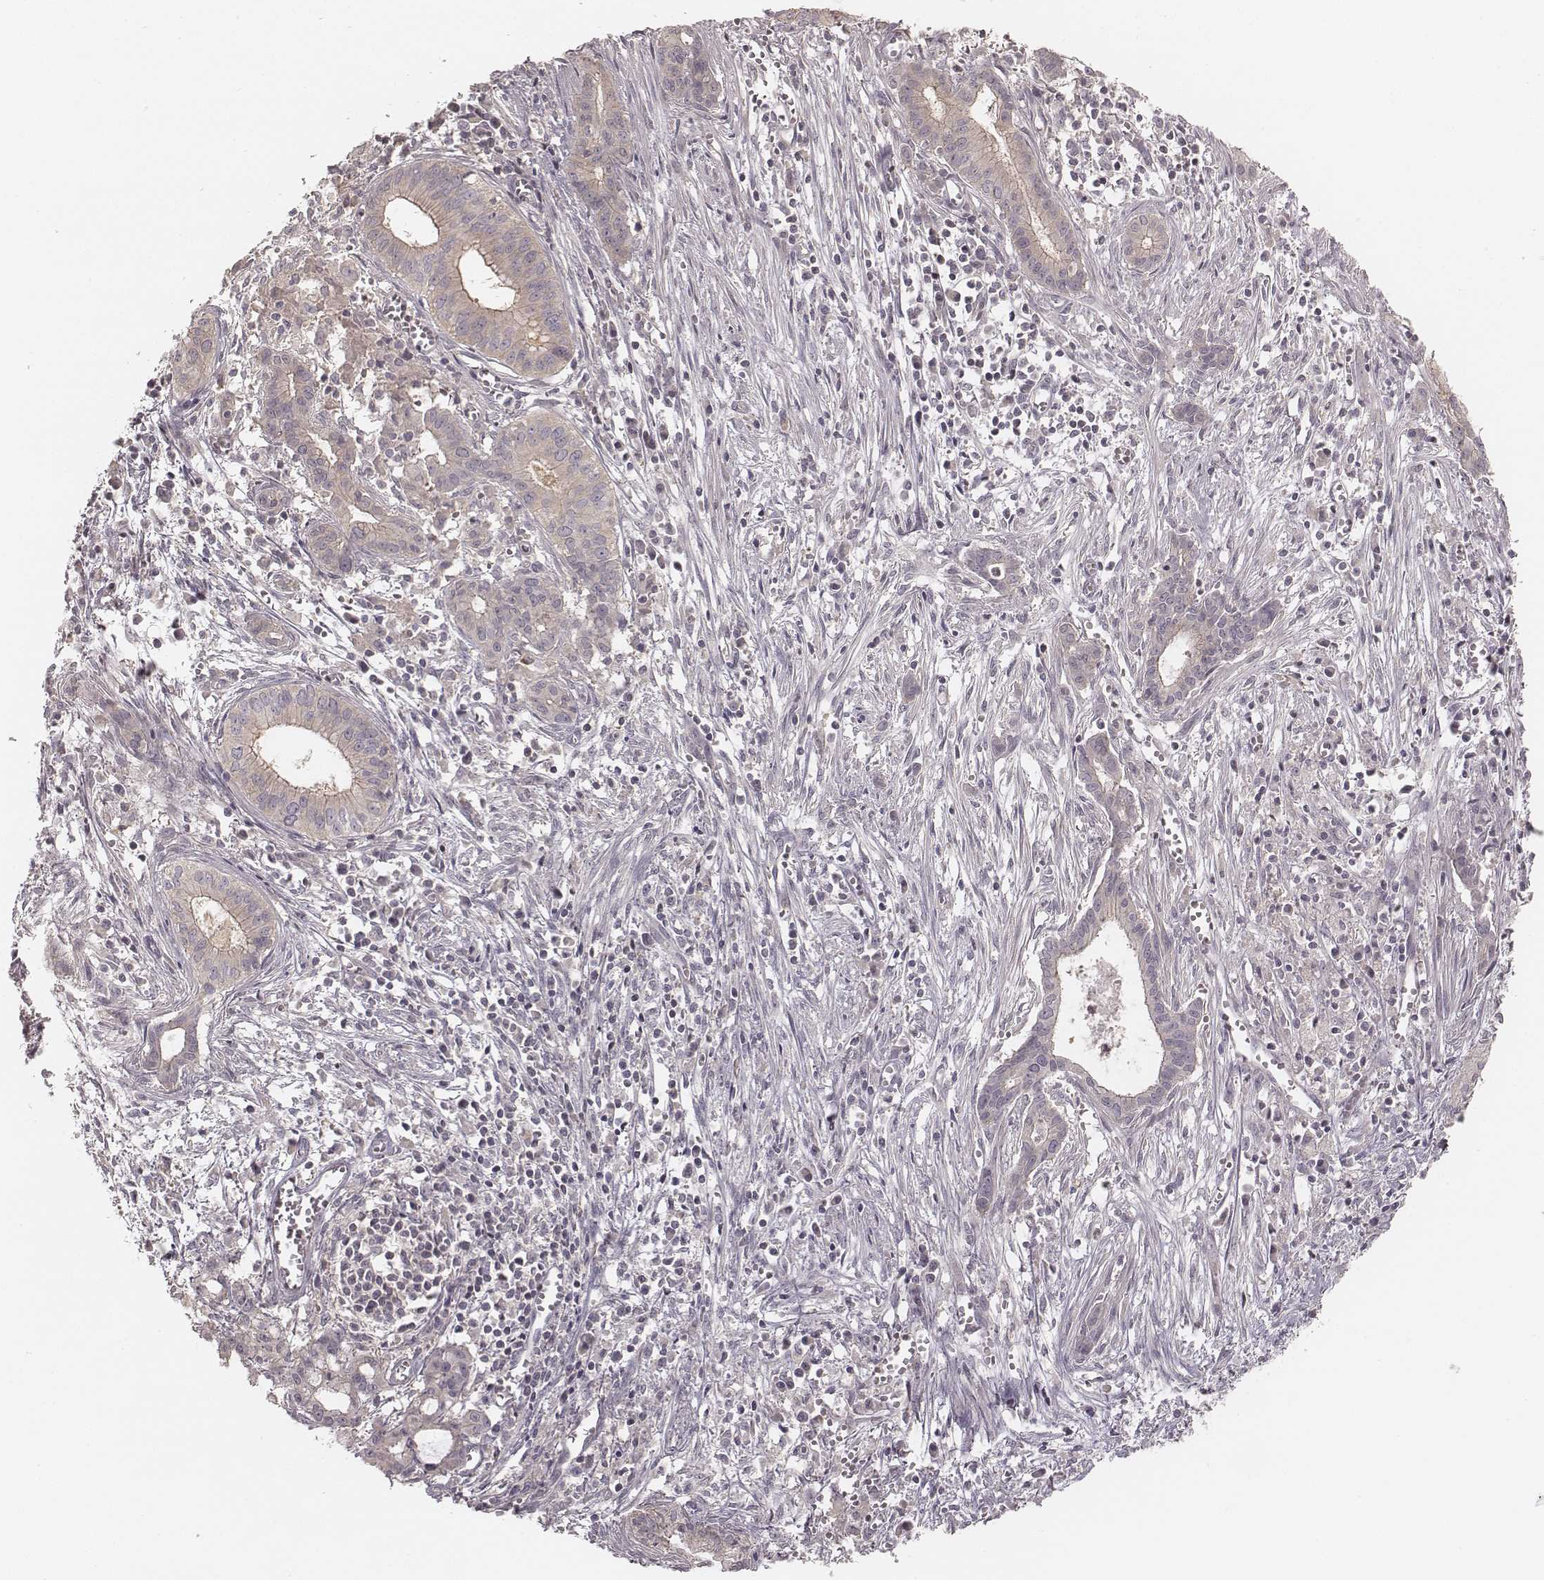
{"staining": {"intensity": "weak", "quantity": ">75%", "location": "cytoplasmic/membranous"}, "tissue": "pancreatic cancer", "cell_type": "Tumor cells", "image_type": "cancer", "snomed": [{"axis": "morphology", "description": "Adenocarcinoma, NOS"}, {"axis": "topography", "description": "Pancreas"}], "caption": "A photomicrograph of human pancreatic cancer (adenocarcinoma) stained for a protein shows weak cytoplasmic/membranous brown staining in tumor cells. The staining was performed using DAB, with brown indicating positive protein expression. Nuclei are stained blue with hematoxylin.", "gene": "TDRD5", "patient": {"sex": "male", "age": 48}}